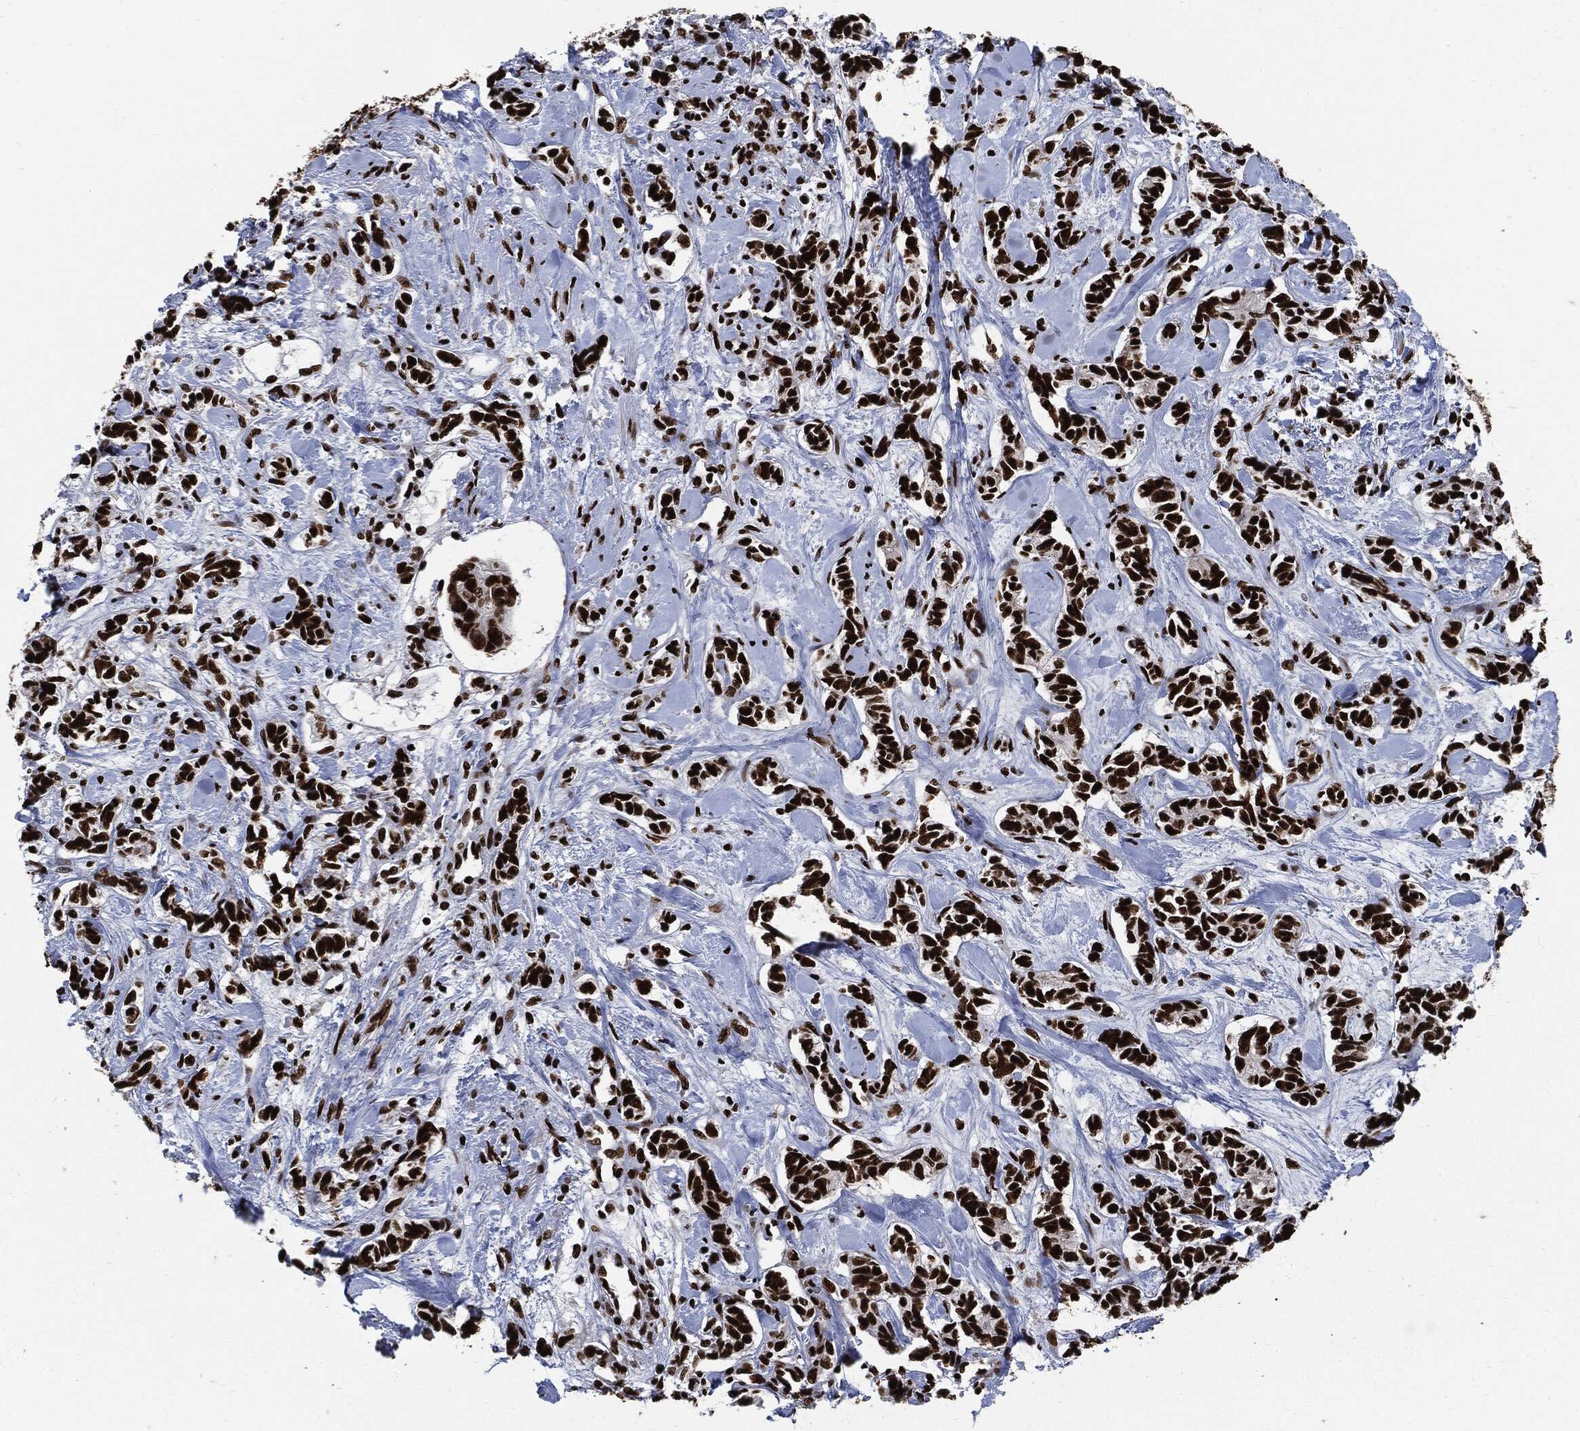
{"staining": {"intensity": "strong", "quantity": ">75%", "location": "nuclear"}, "tissue": "carcinoid", "cell_type": "Tumor cells", "image_type": "cancer", "snomed": [{"axis": "morphology", "description": "Carcinoid, malignant, NOS"}, {"axis": "topography", "description": "Kidney"}], "caption": "Malignant carcinoid tissue exhibits strong nuclear positivity in about >75% of tumor cells, visualized by immunohistochemistry.", "gene": "RECQL", "patient": {"sex": "female", "age": 41}}